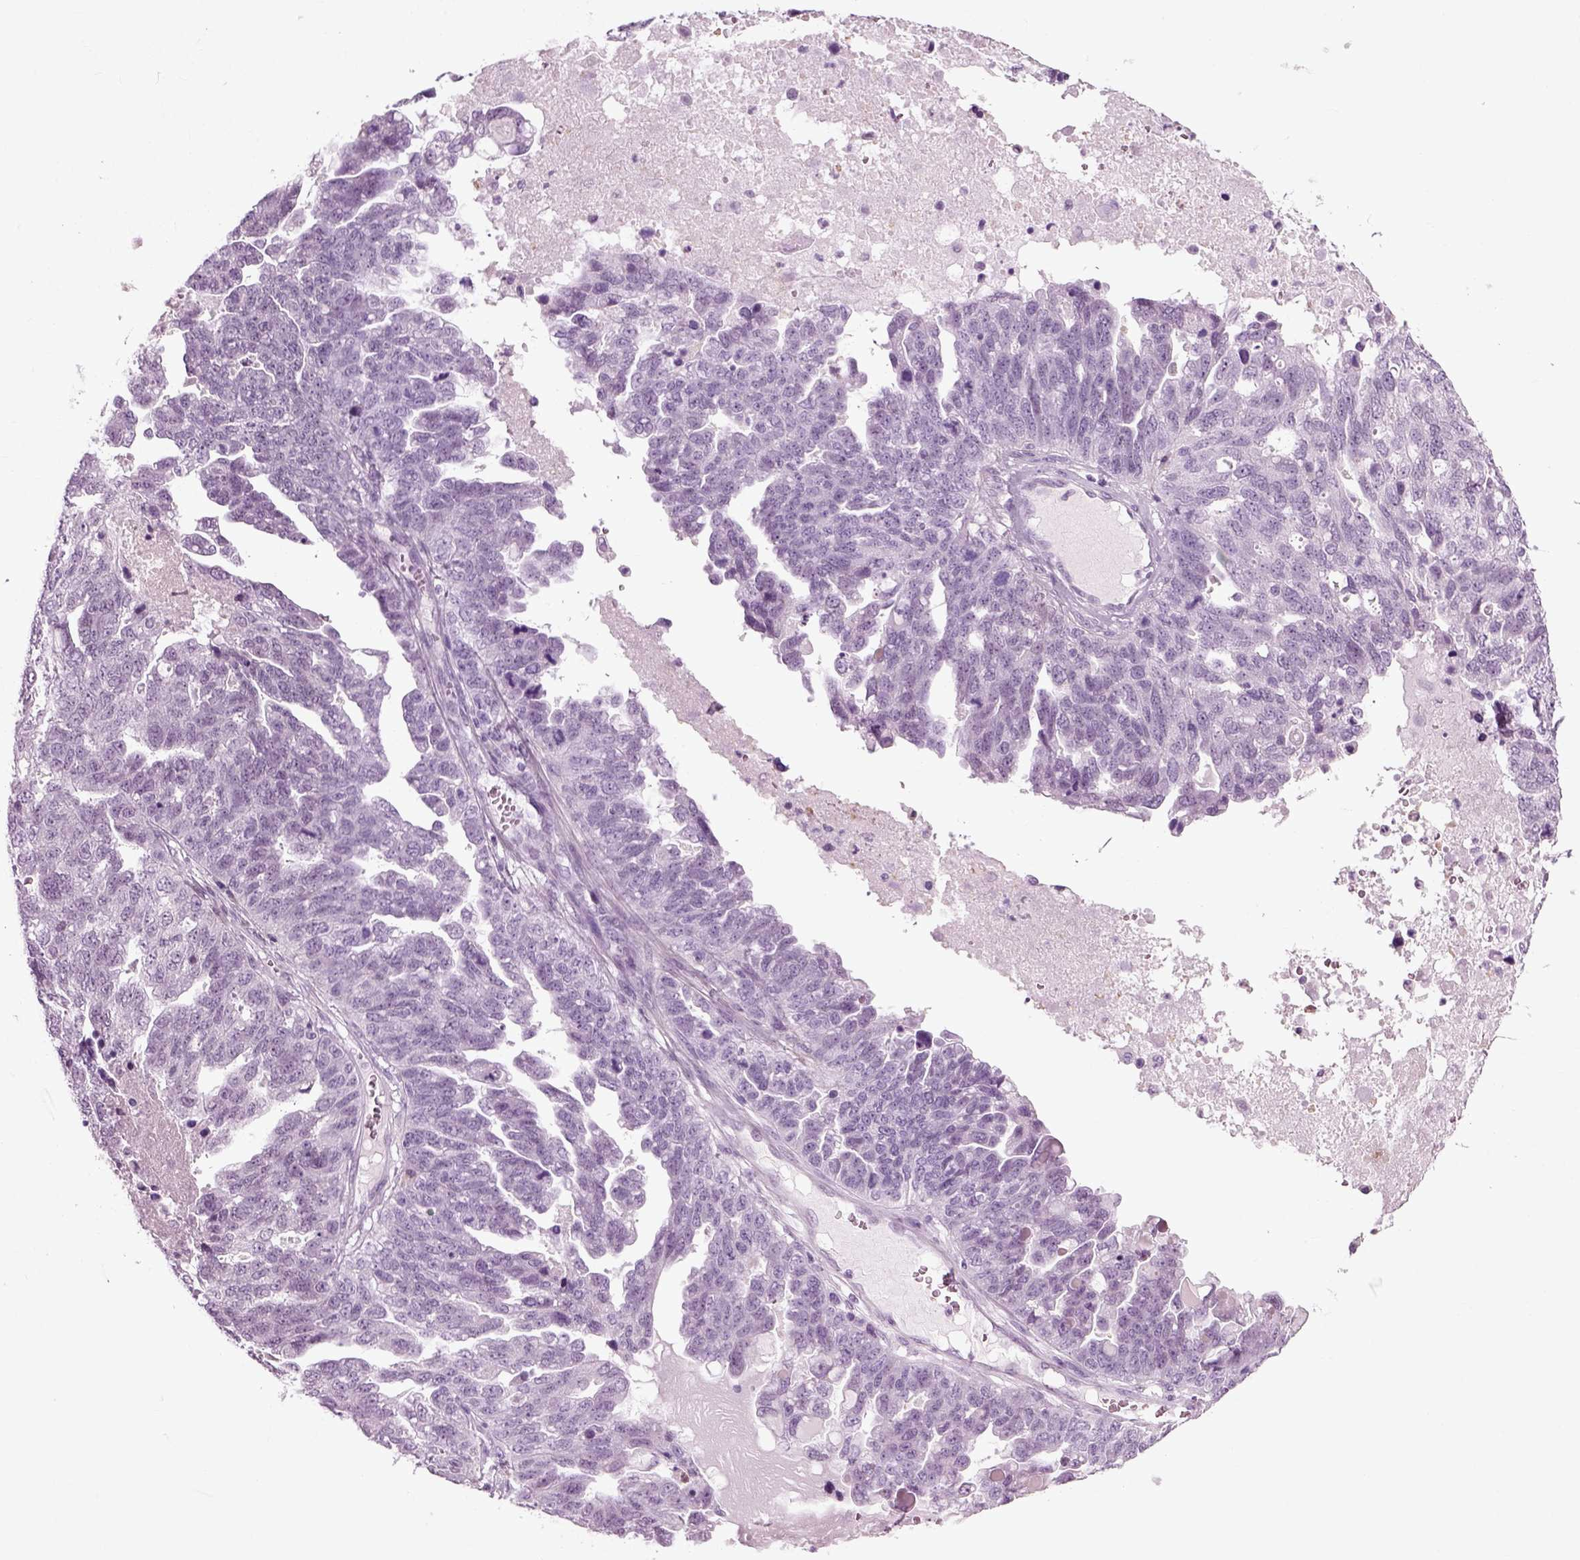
{"staining": {"intensity": "negative", "quantity": "none", "location": "none"}, "tissue": "ovarian cancer", "cell_type": "Tumor cells", "image_type": "cancer", "snomed": [{"axis": "morphology", "description": "Cystadenocarcinoma, serous, NOS"}, {"axis": "topography", "description": "Ovary"}], "caption": "The histopathology image reveals no staining of tumor cells in ovarian serous cystadenocarcinoma.", "gene": "PRLH", "patient": {"sex": "female", "age": 71}}